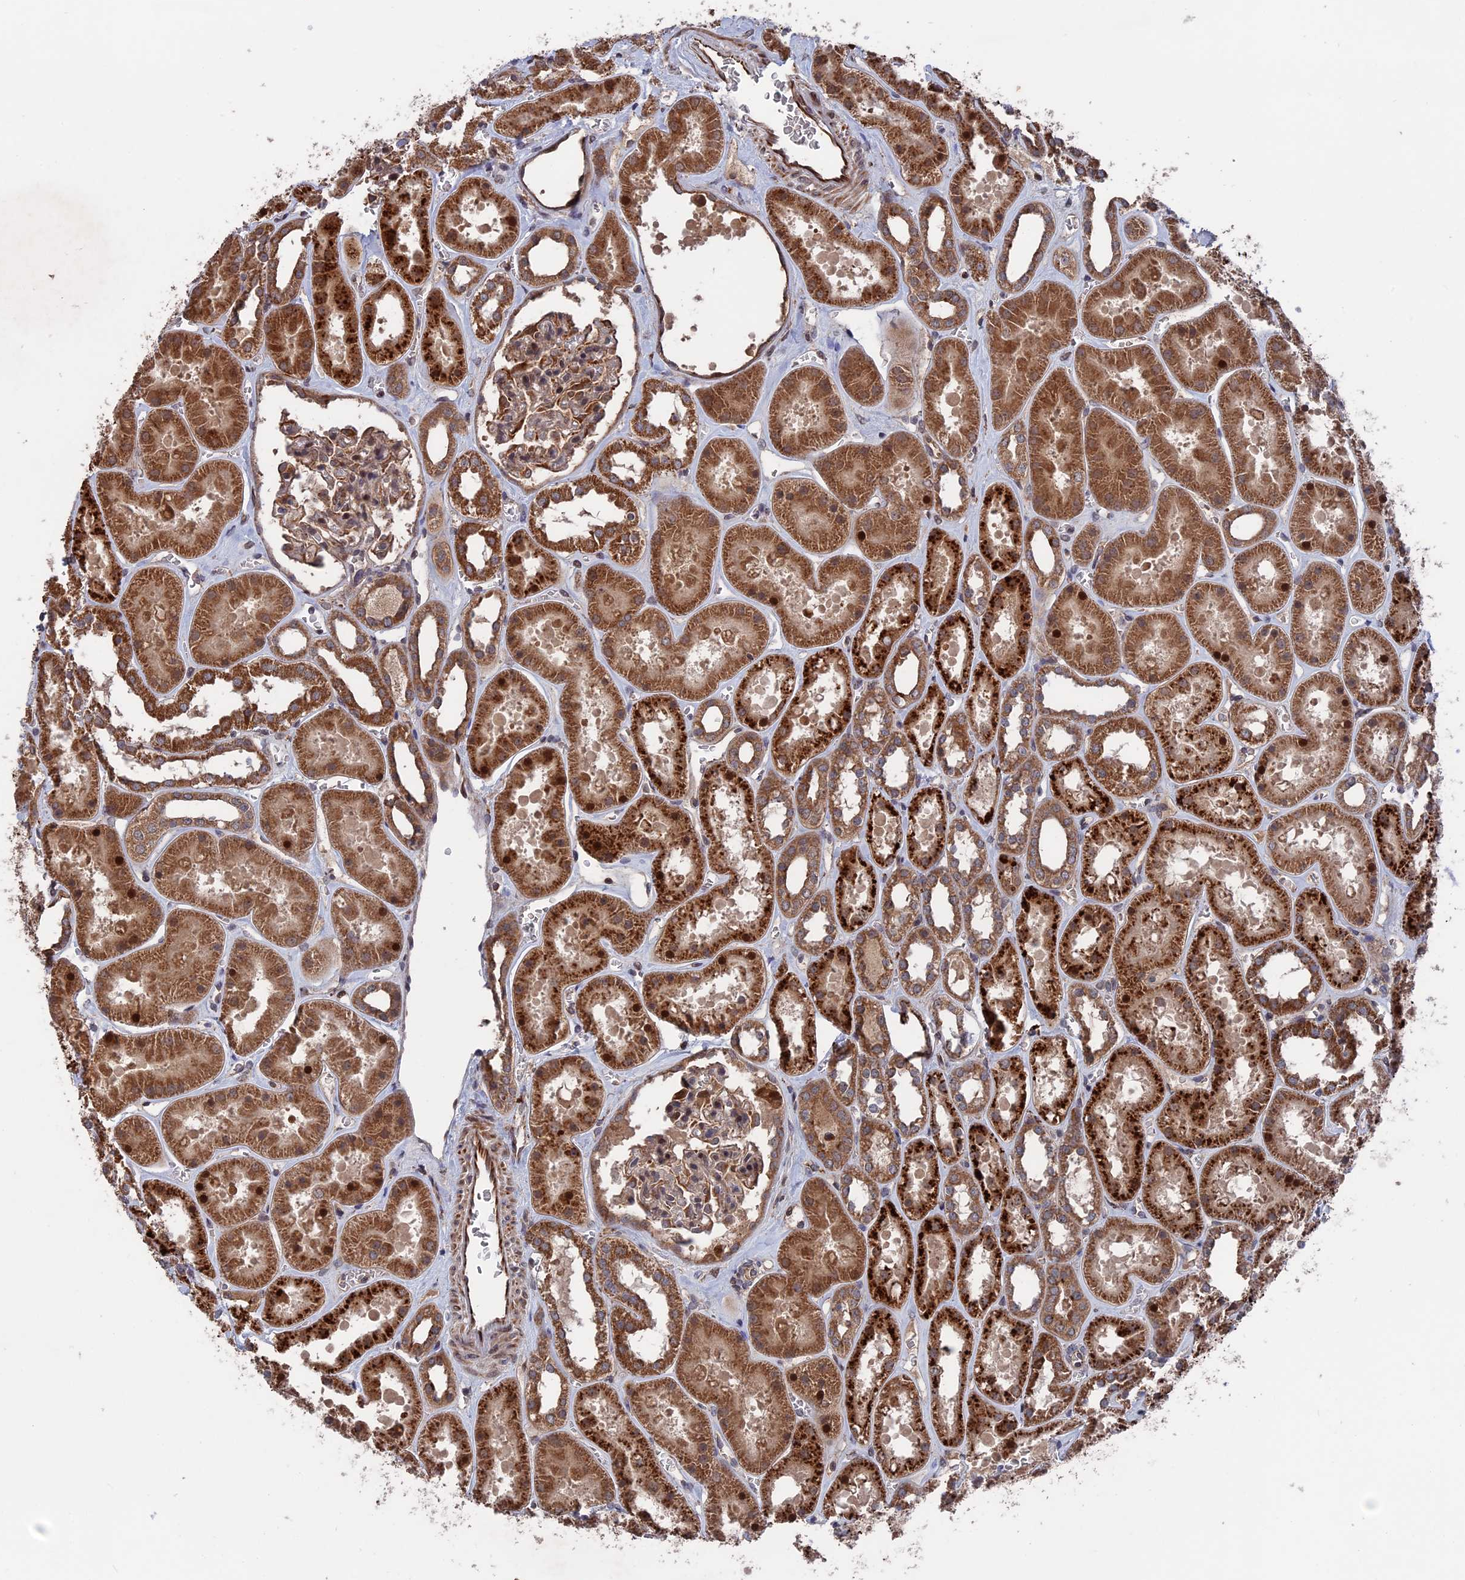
{"staining": {"intensity": "moderate", "quantity": "25%-75%", "location": "cytoplasmic/membranous,nuclear"}, "tissue": "kidney", "cell_type": "Cells in glomeruli", "image_type": "normal", "snomed": [{"axis": "morphology", "description": "Normal tissue, NOS"}, {"axis": "topography", "description": "Kidney"}], "caption": "Cells in glomeruli reveal medium levels of moderate cytoplasmic/membranous,nuclear expression in about 25%-75% of cells in benign kidney.", "gene": "PLA2G15", "patient": {"sex": "female", "age": 41}}